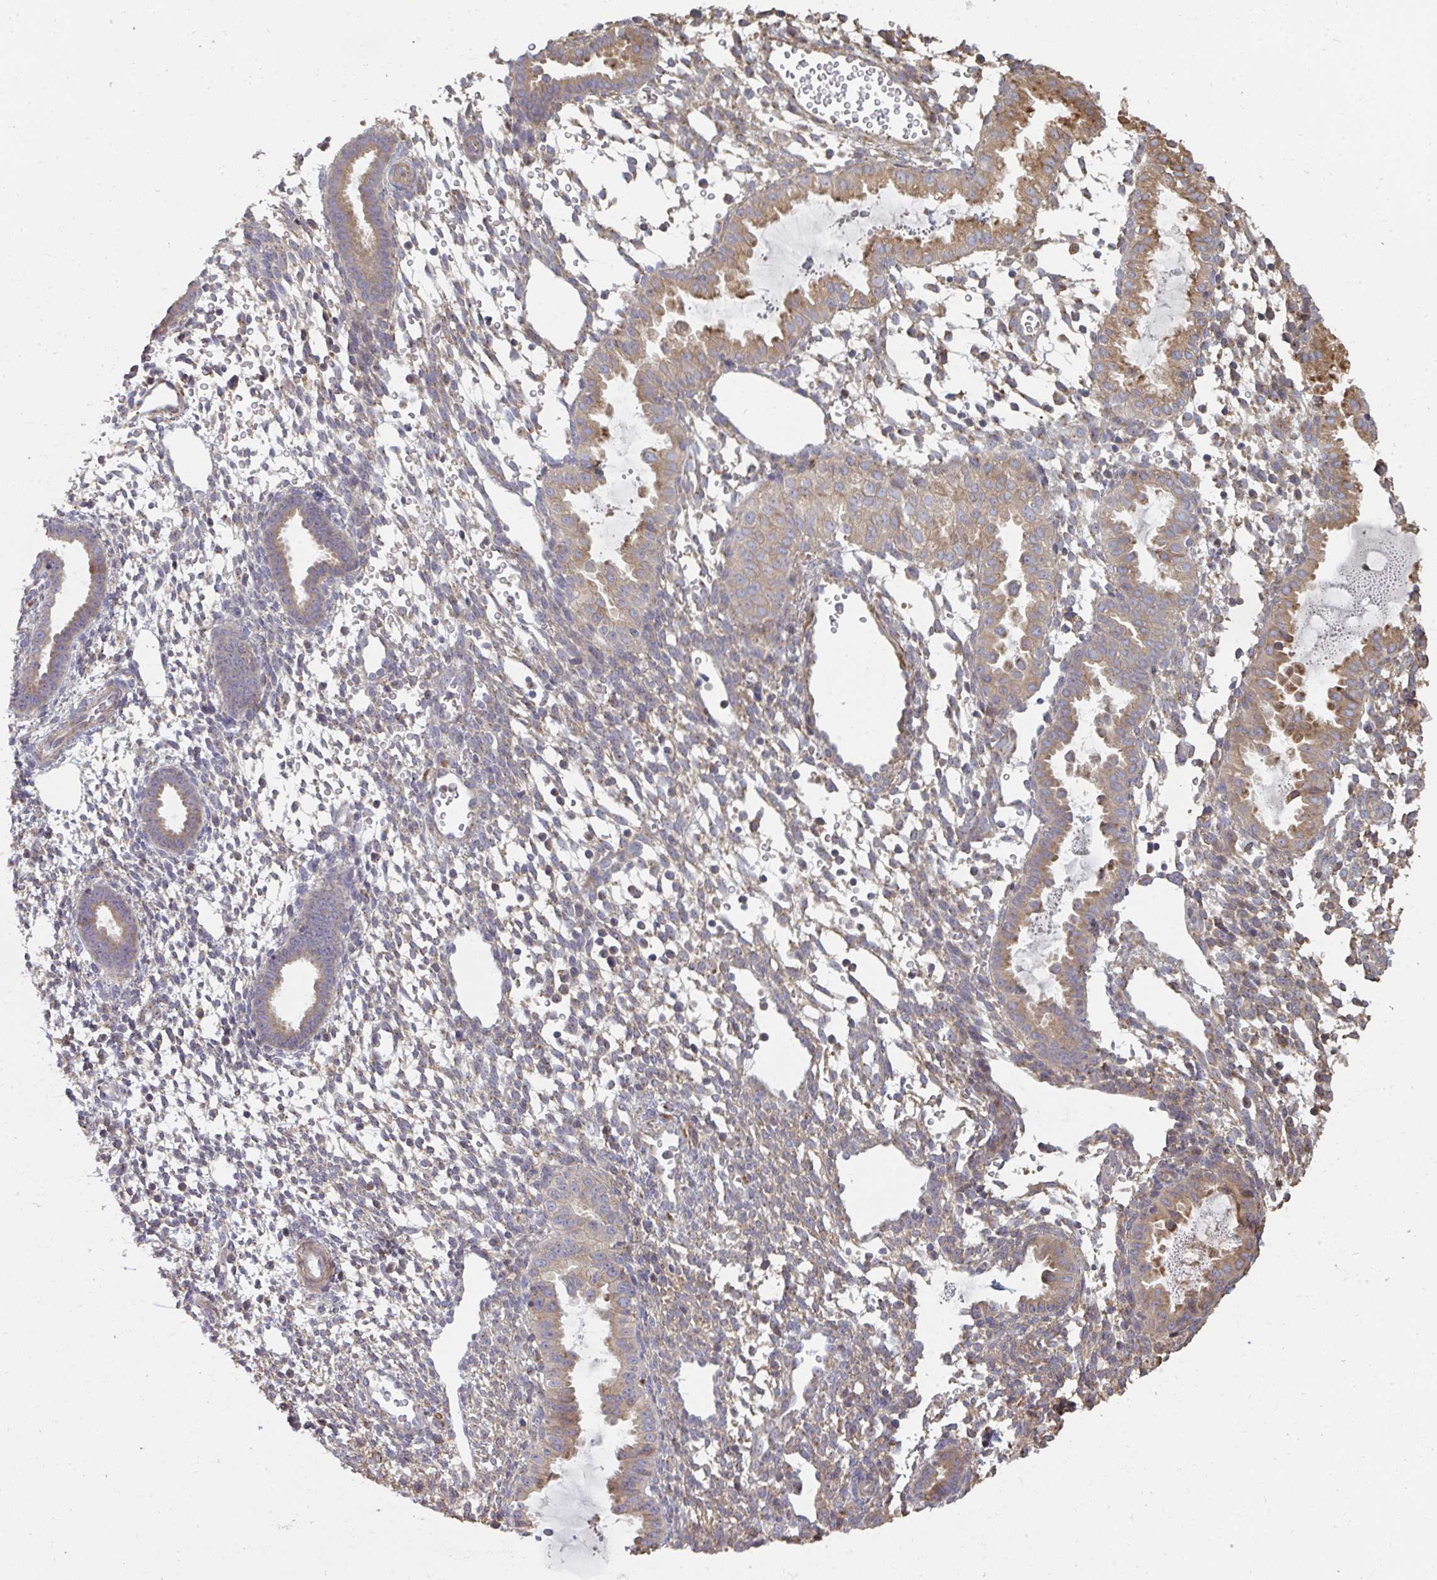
{"staining": {"intensity": "weak", "quantity": "25%-75%", "location": "cytoplasmic/membranous"}, "tissue": "endometrium", "cell_type": "Cells in endometrial stroma", "image_type": "normal", "snomed": [{"axis": "morphology", "description": "Normal tissue, NOS"}, {"axis": "topography", "description": "Endometrium"}], "caption": "Immunohistochemical staining of benign endometrium demonstrates low levels of weak cytoplasmic/membranous positivity in approximately 25%-75% of cells in endometrial stroma. Immunohistochemistry stains the protein in brown and the nuclei are stained blue.", "gene": "ZFYVE28", "patient": {"sex": "female", "age": 36}}